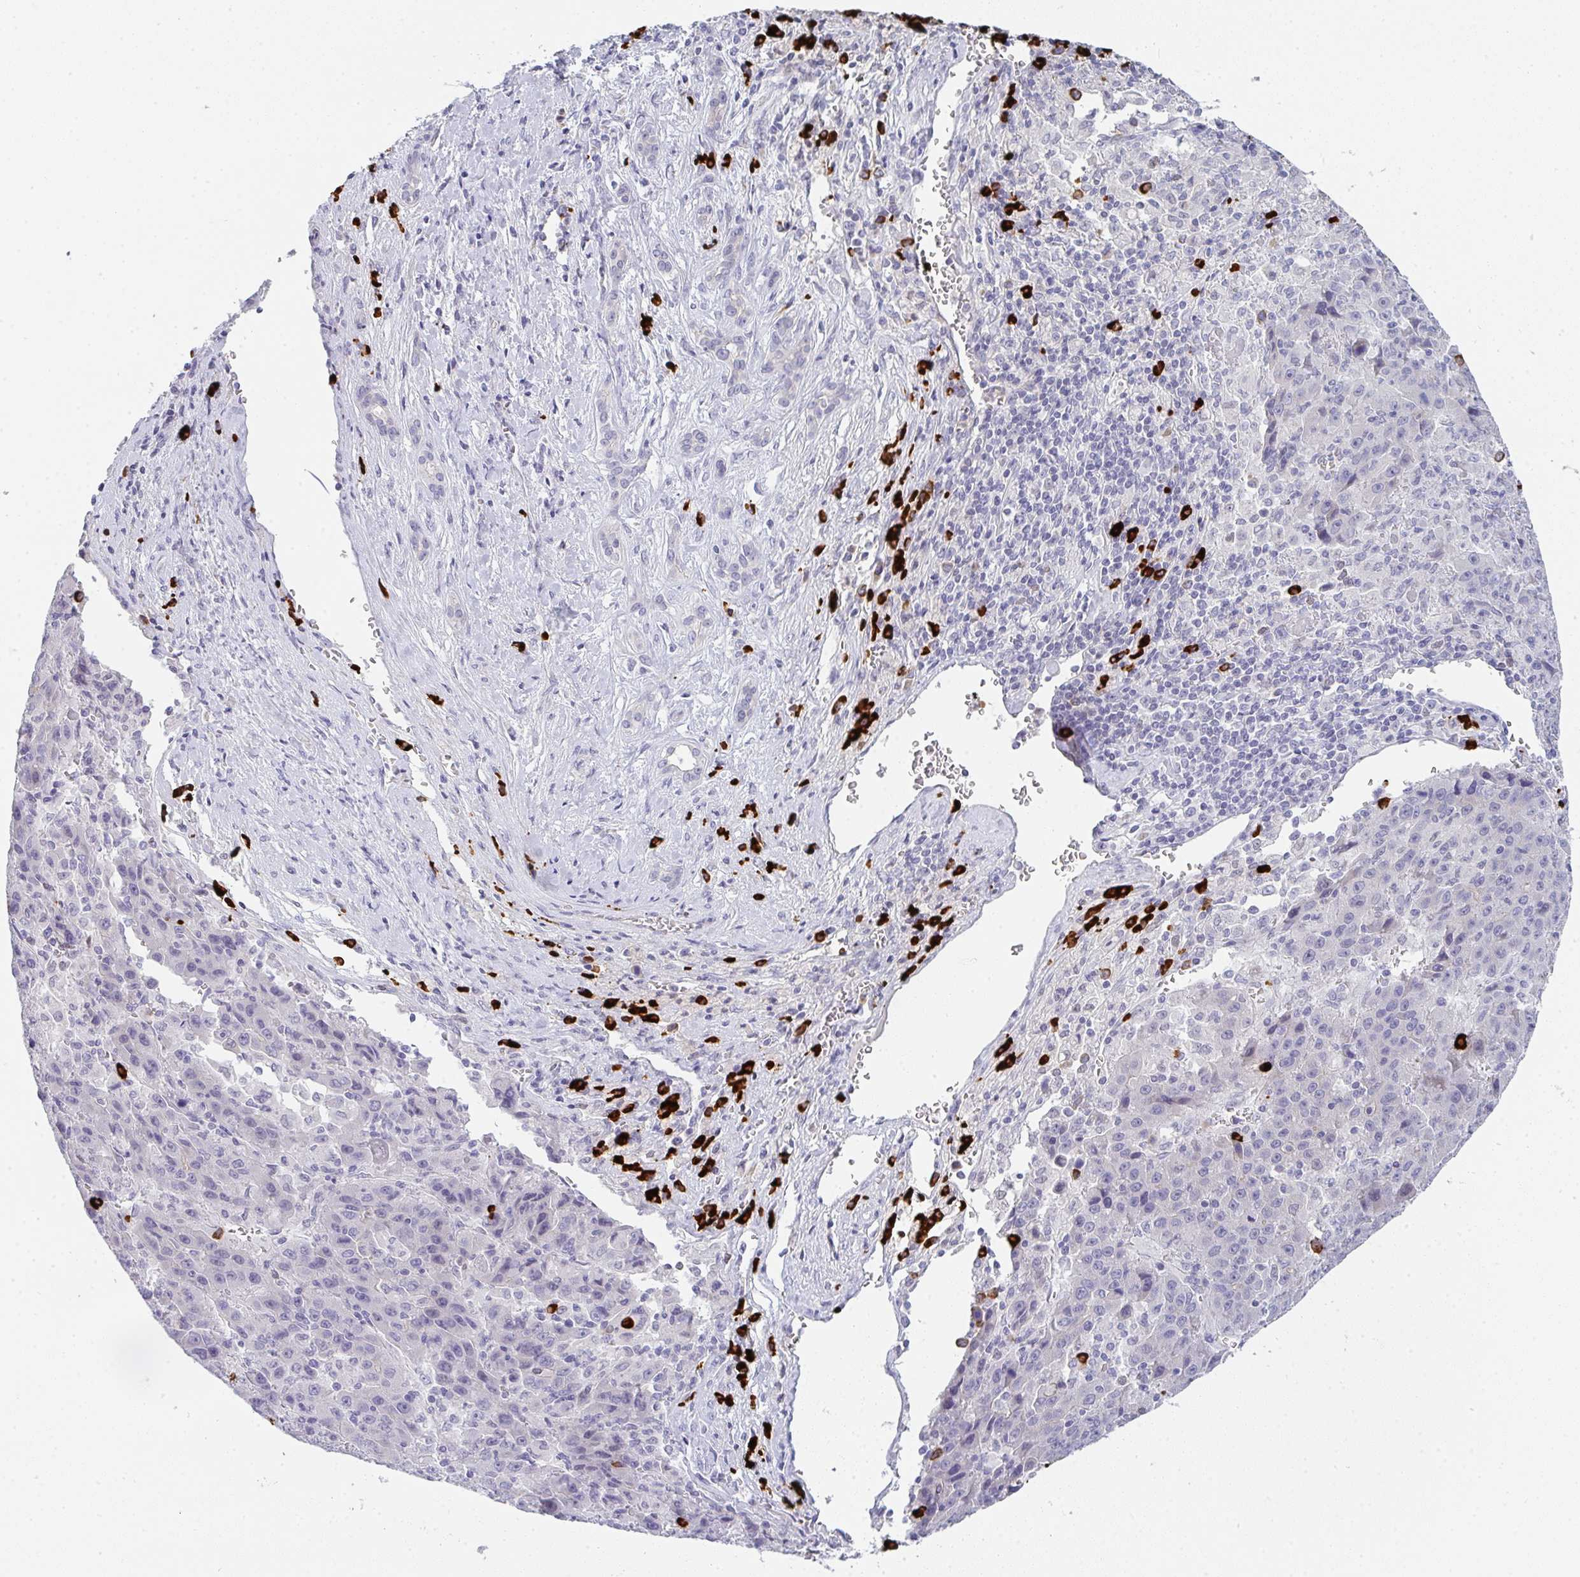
{"staining": {"intensity": "negative", "quantity": "none", "location": "none"}, "tissue": "liver cancer", "cell_type": "Tumor cells", "image_type": "cancer", "snomed": [{"axis": "morphology", "description": "Carcinoma, Hepatocellular, NOS"}, {"axis": "topography", "description": "Liver"}], "caption": "Liver hepatocellular carcinoma stained for a protein using immunohistochemistry exhibits no expression tumor cells.", "gene": "CACNA1S", "patient": {"sex": "female", "age": 53}}